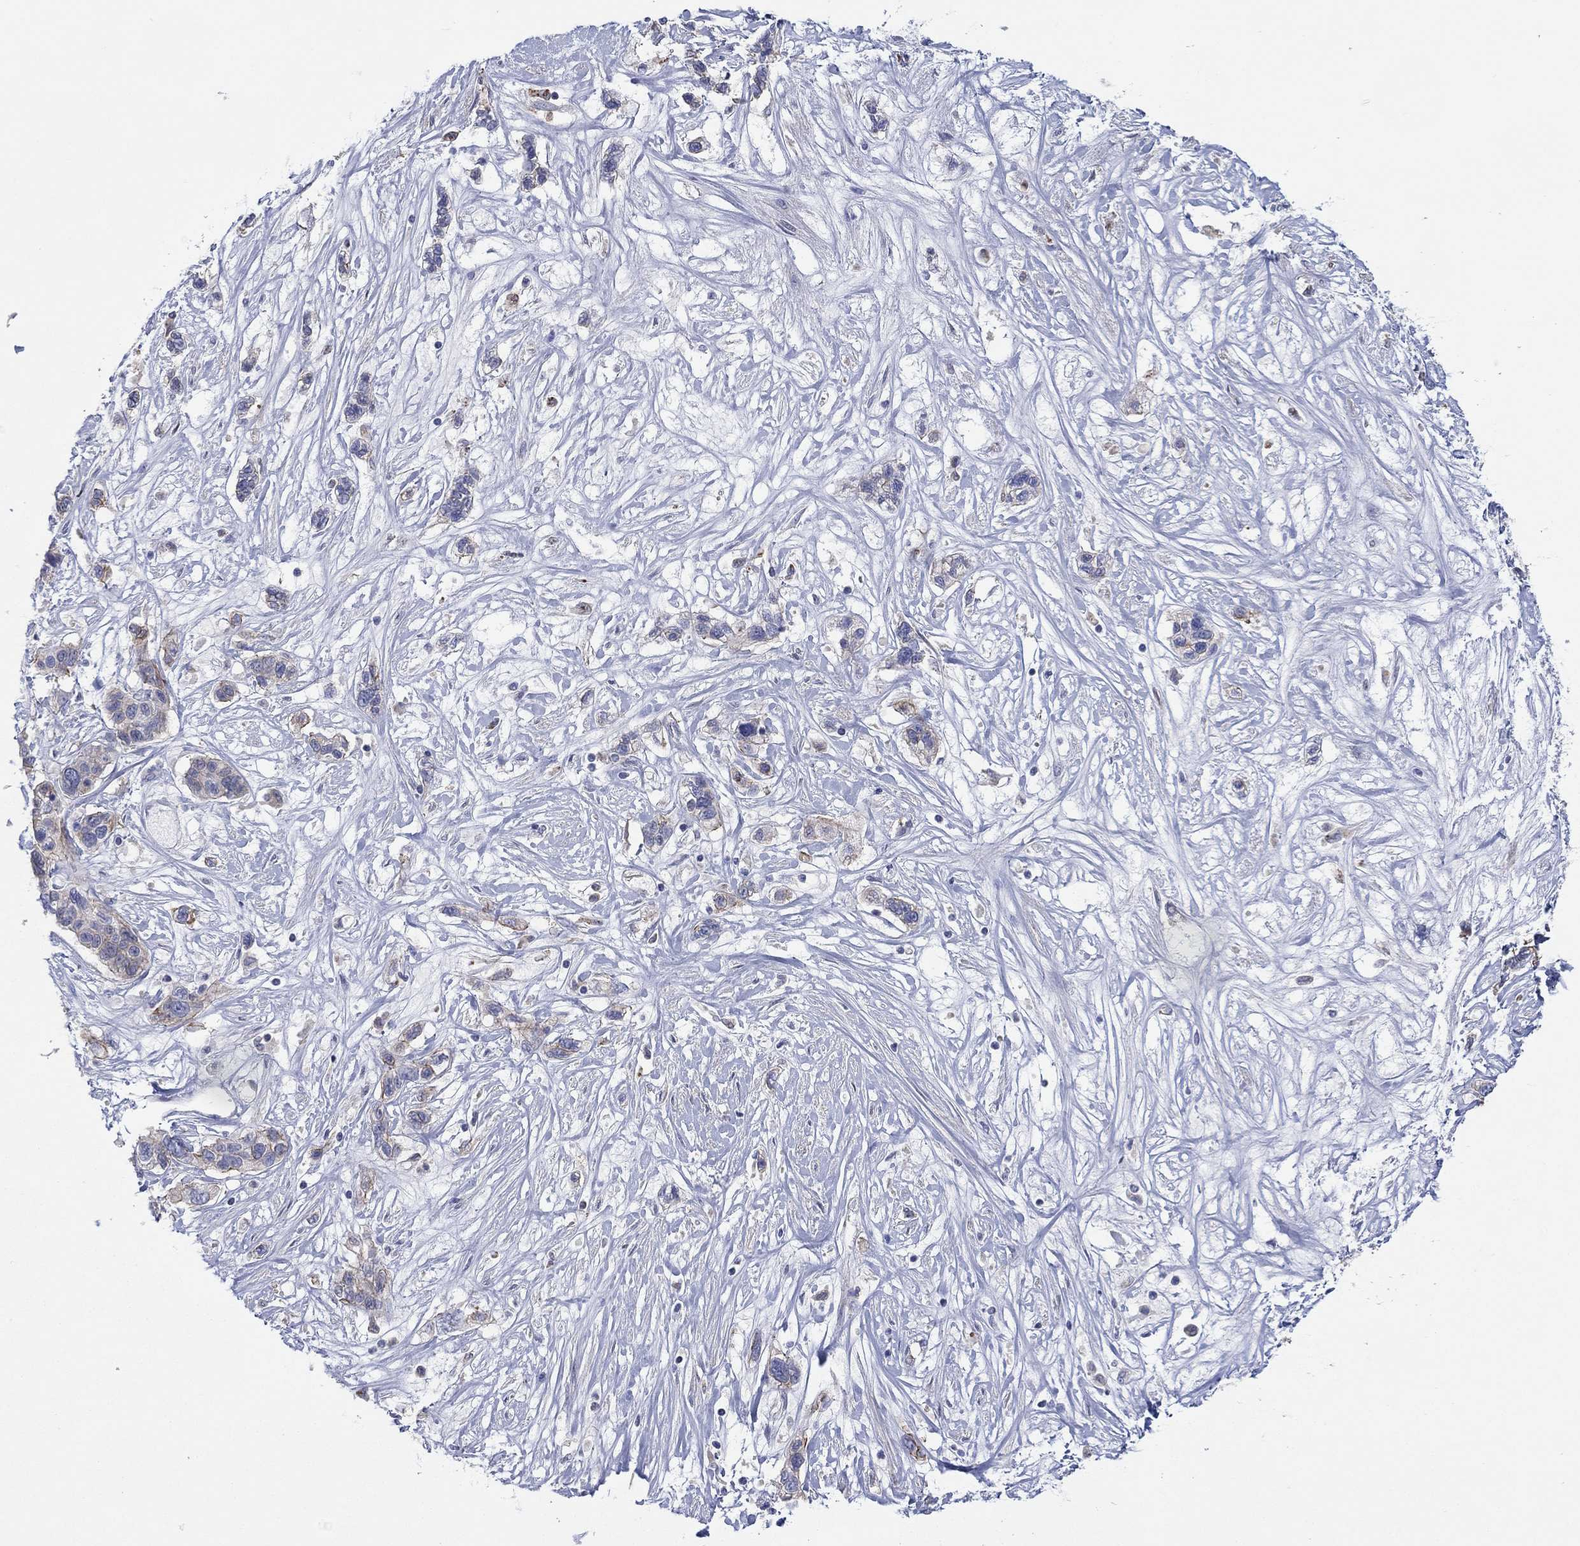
{"staining": {"intensity": "moderate", "quantity": "<25%", "location": "cytoplasmic/membranous"}, "tissue": "liver cancer", "cell_type": "Tumor cells", "image_type": "cancer", "snomed": [{"axis": "morphology", "description": "Adenocarcinoma, NOS"}, {"axis": "morphology", "description": "Cholangiocarcinoma"}, {"axis": "topography", "description": "Liver"}], "caption": "Liver adenocarcinoma stained with a protein marker exhibits moderate staining in tumor cells.", "gene": "TPRN", "patient": {"sex": "male", "age": 64}}